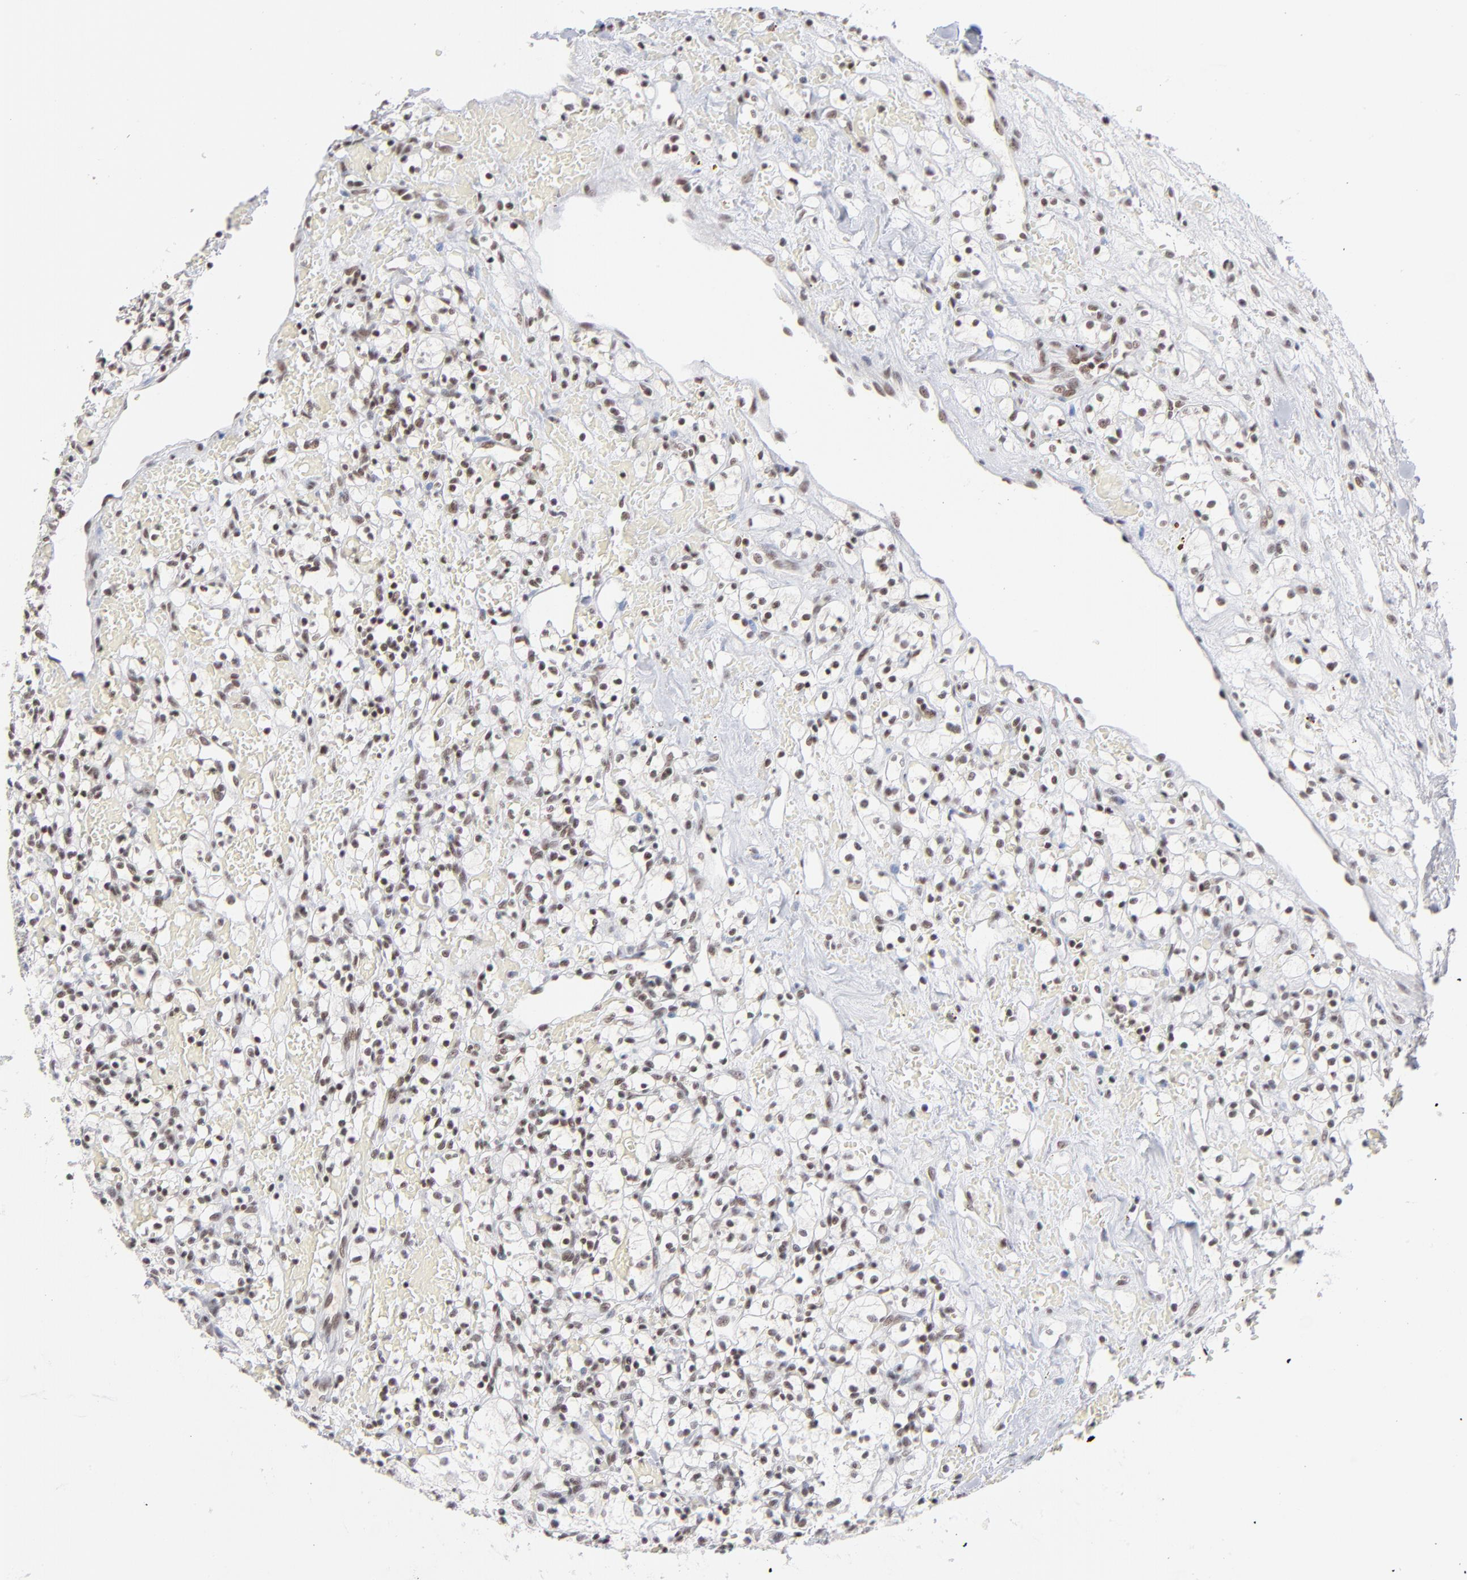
{"staining": {"intensity": "weak", "quantity": ">75%", "location": "nuclear"}, "tissue": "renal cancer", "cell_type": "Tumor cells", "image_type": "cancer", "snomed": [{"axis": "morphology", "description": "Adenocarcinoma, NOS"}, {"axis": "topography", "description": "Kidney"}], "caption": "Immunohistochemistry staining of adenocarcinoma (renal), which shows low levels of weak nuclear staining in approximately >75% of tumor cells indicating weak nuclear protein expression. The staining was performed using DAB (3,3'-diaminobenzidine) (brown) for protein detection and nuclei were counterstained in hematoxylin (blue).", "gene": "ZNF143", "patient": {"sex": "female", "age": 60}}